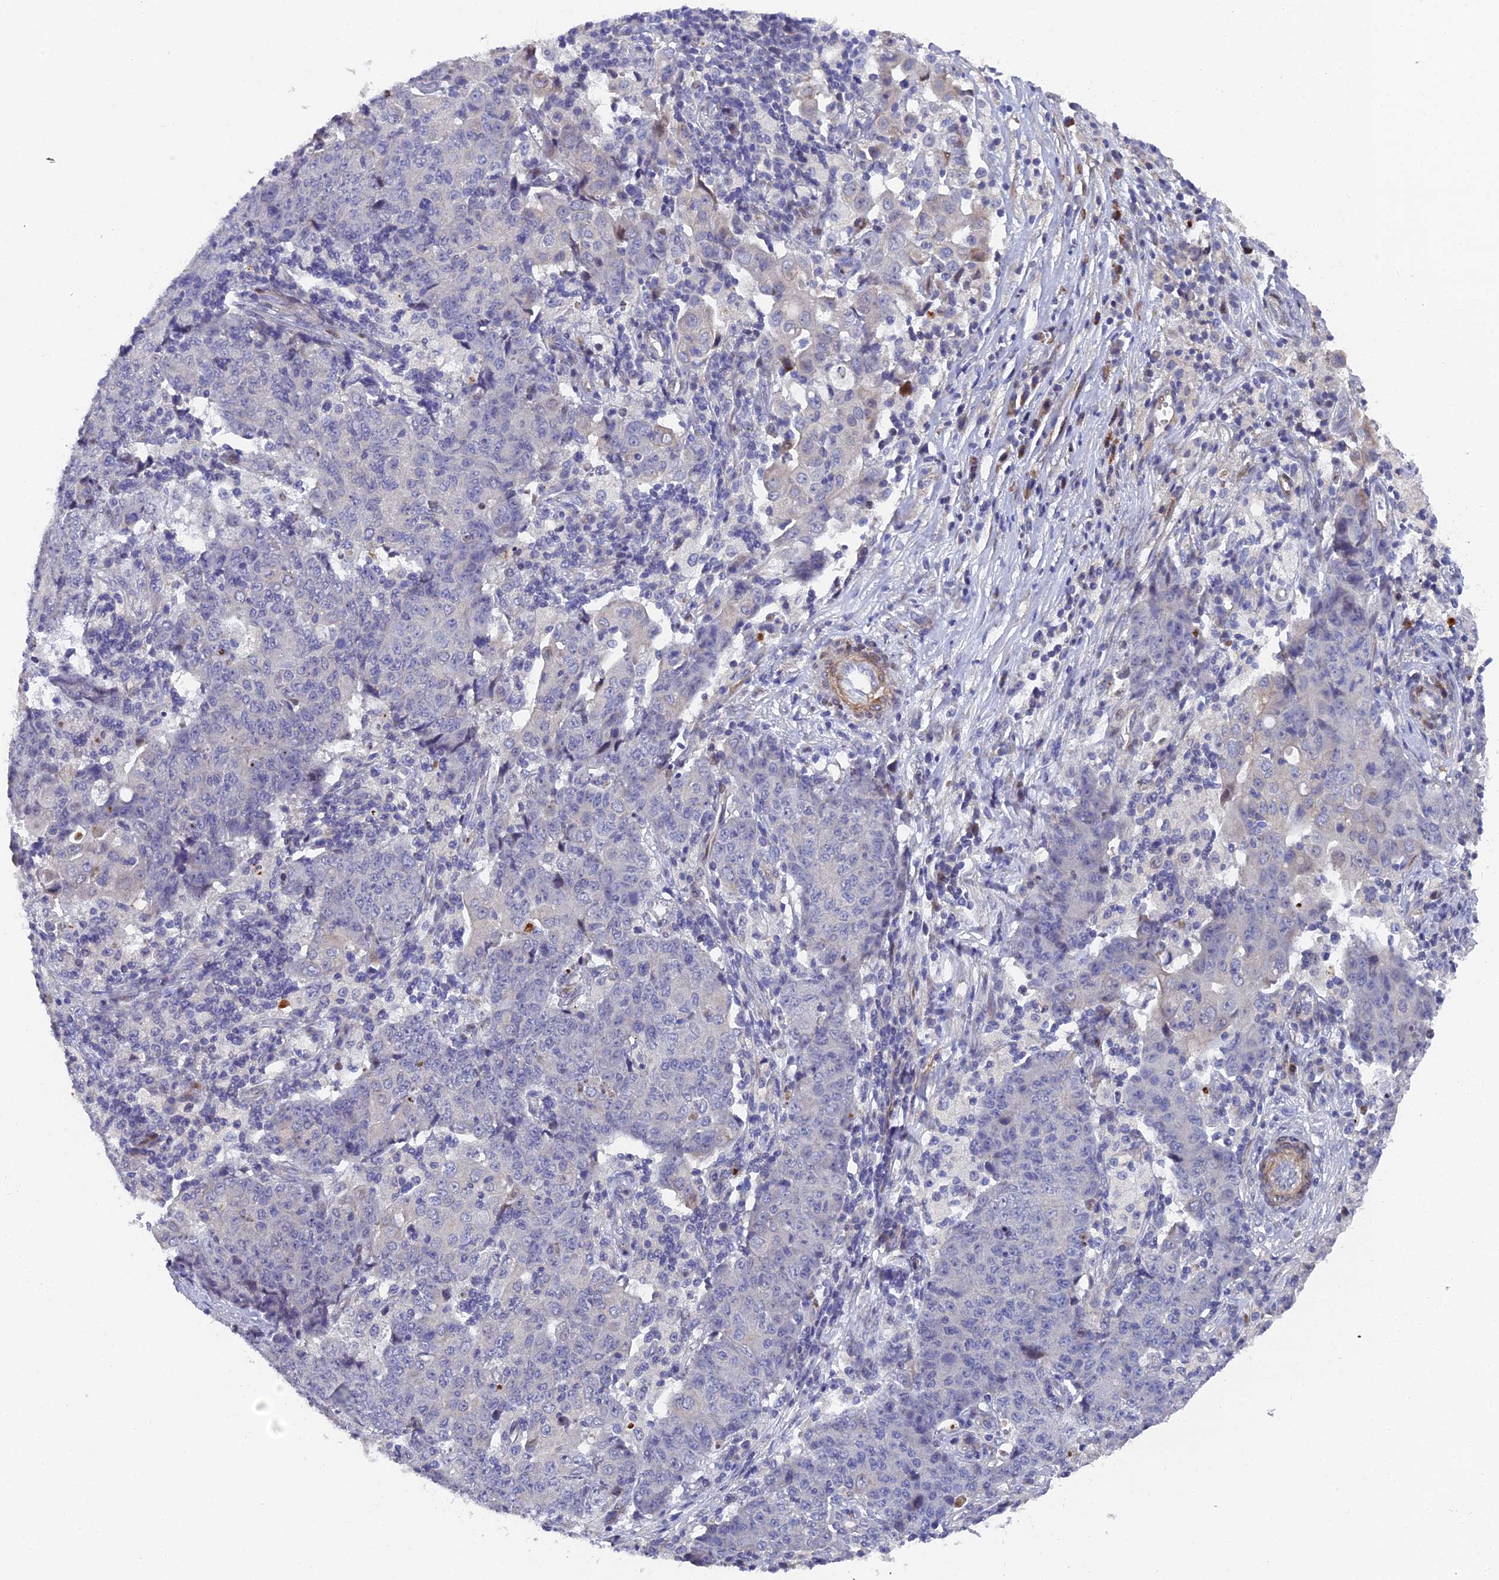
{"staining": {"intensity": "negative", "quantity": "none", "location": "none"}, "tissue": "ovarian cancer", "cell_type": "Tumor cells", "image_type": "cancer", "snomed": [{"axis": "morphology", "description": "Carcinoma, endometroid"}, {"axis": "topography", "description": "Ovary"}], "caption": "An immunohistochemistry (IHC) photomicrograph of ovarian cancer is shown. There is no staining in tumor cells of ovarian cancer.", "gene": "RAB28", "patient": {"sex": "female", "age": 42}}